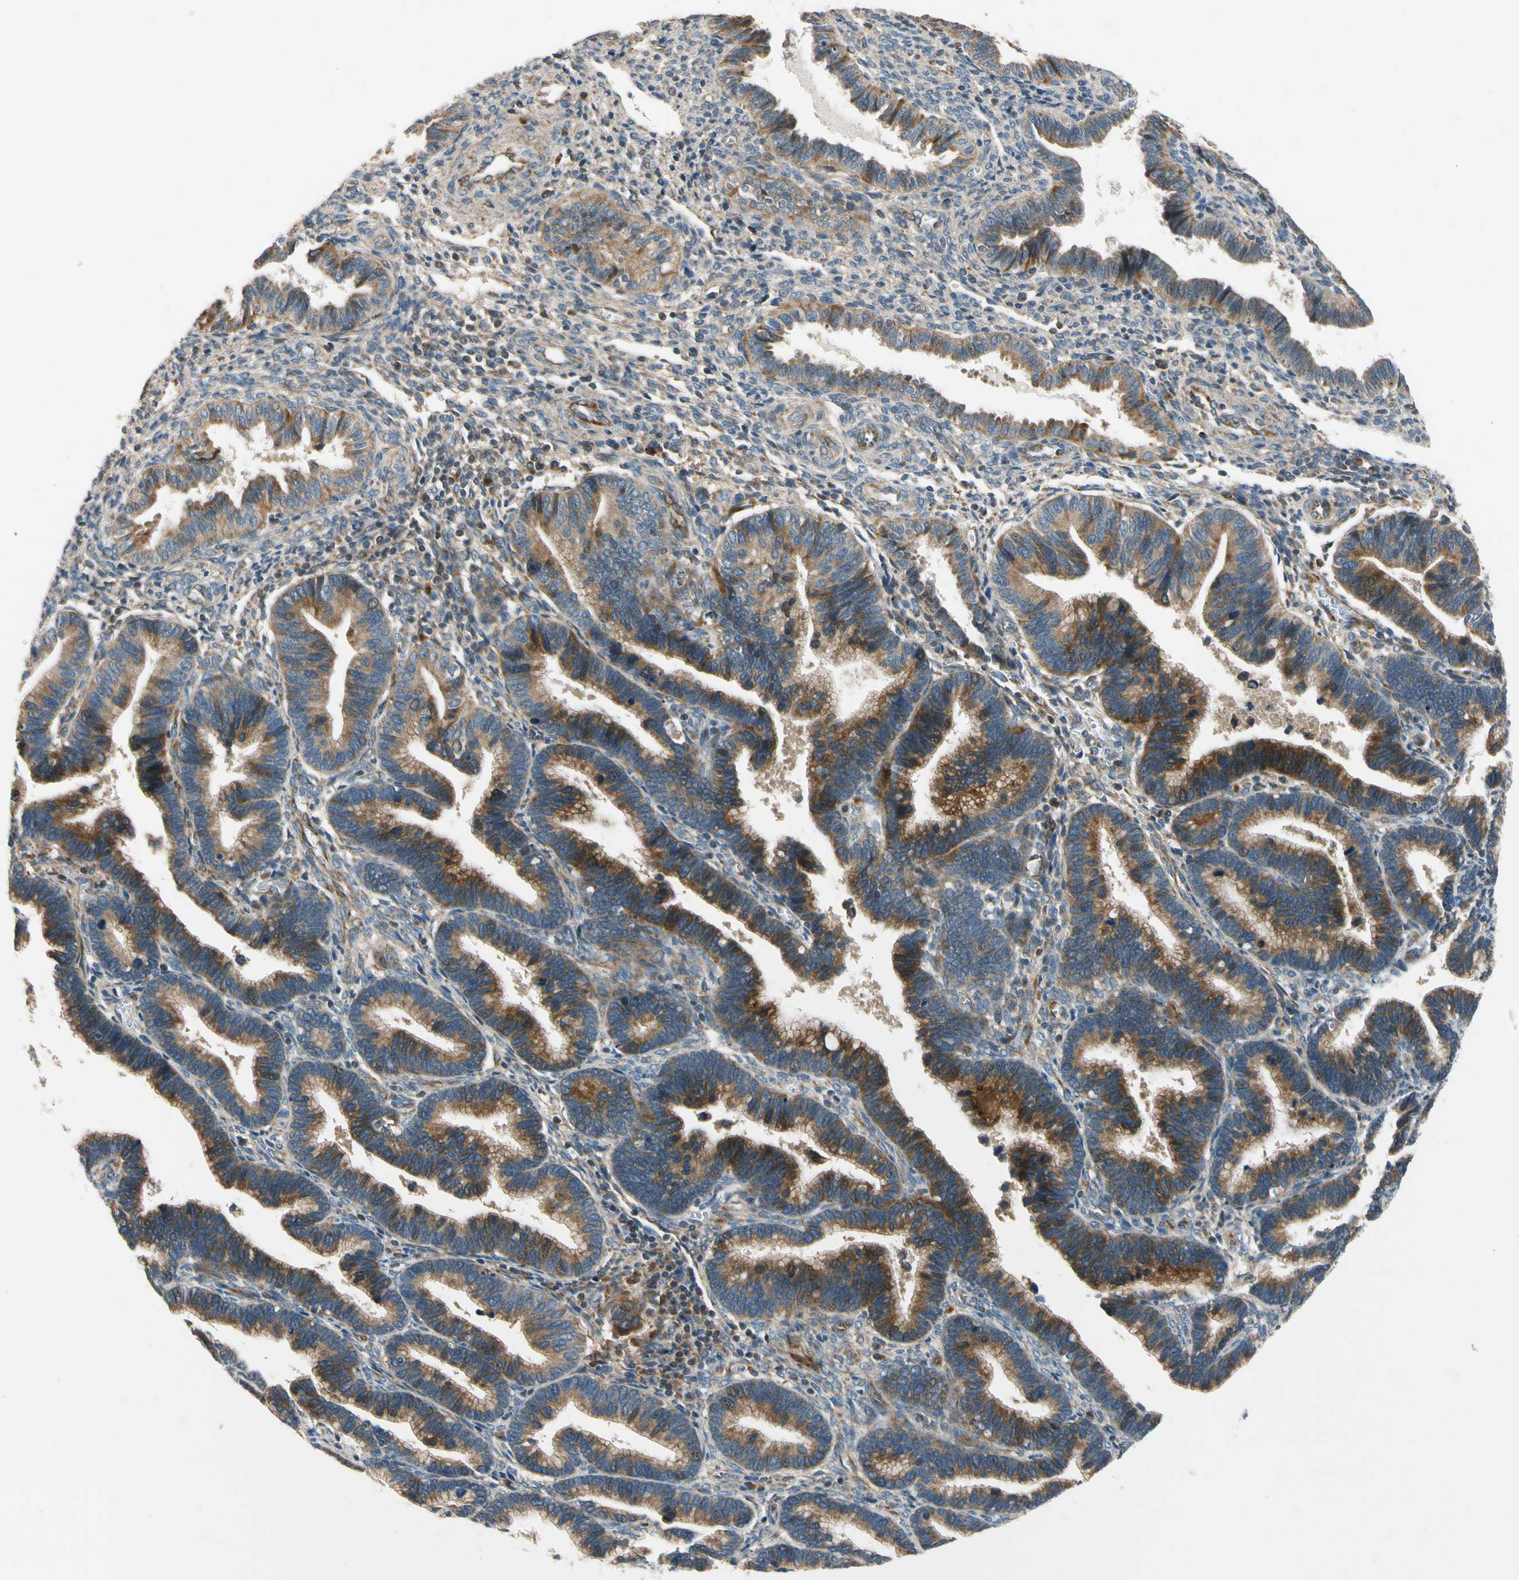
{"staining": {"intensity": "moderate", "quantity": ">75%", "location": "cytoplasmic/membranous"}, "tissue": "endometrium", "cell_type": "Cells in endometrial stroma", "image_type": "normal", "snomed": [{"axis": "morphology", "description": "Normal tissue, NOS"}, {"axis": "topography", "description": "Endometrium"}], "caption": "This is an image of immunohistochemistry (IHC) staining of unremarkable endometrium, which shows moderate positivity in the cytoplasmic/membranous of cells in endometrial stroma.", "gene": "MST1R", "patient": {"sex": "female", "age": 36}}